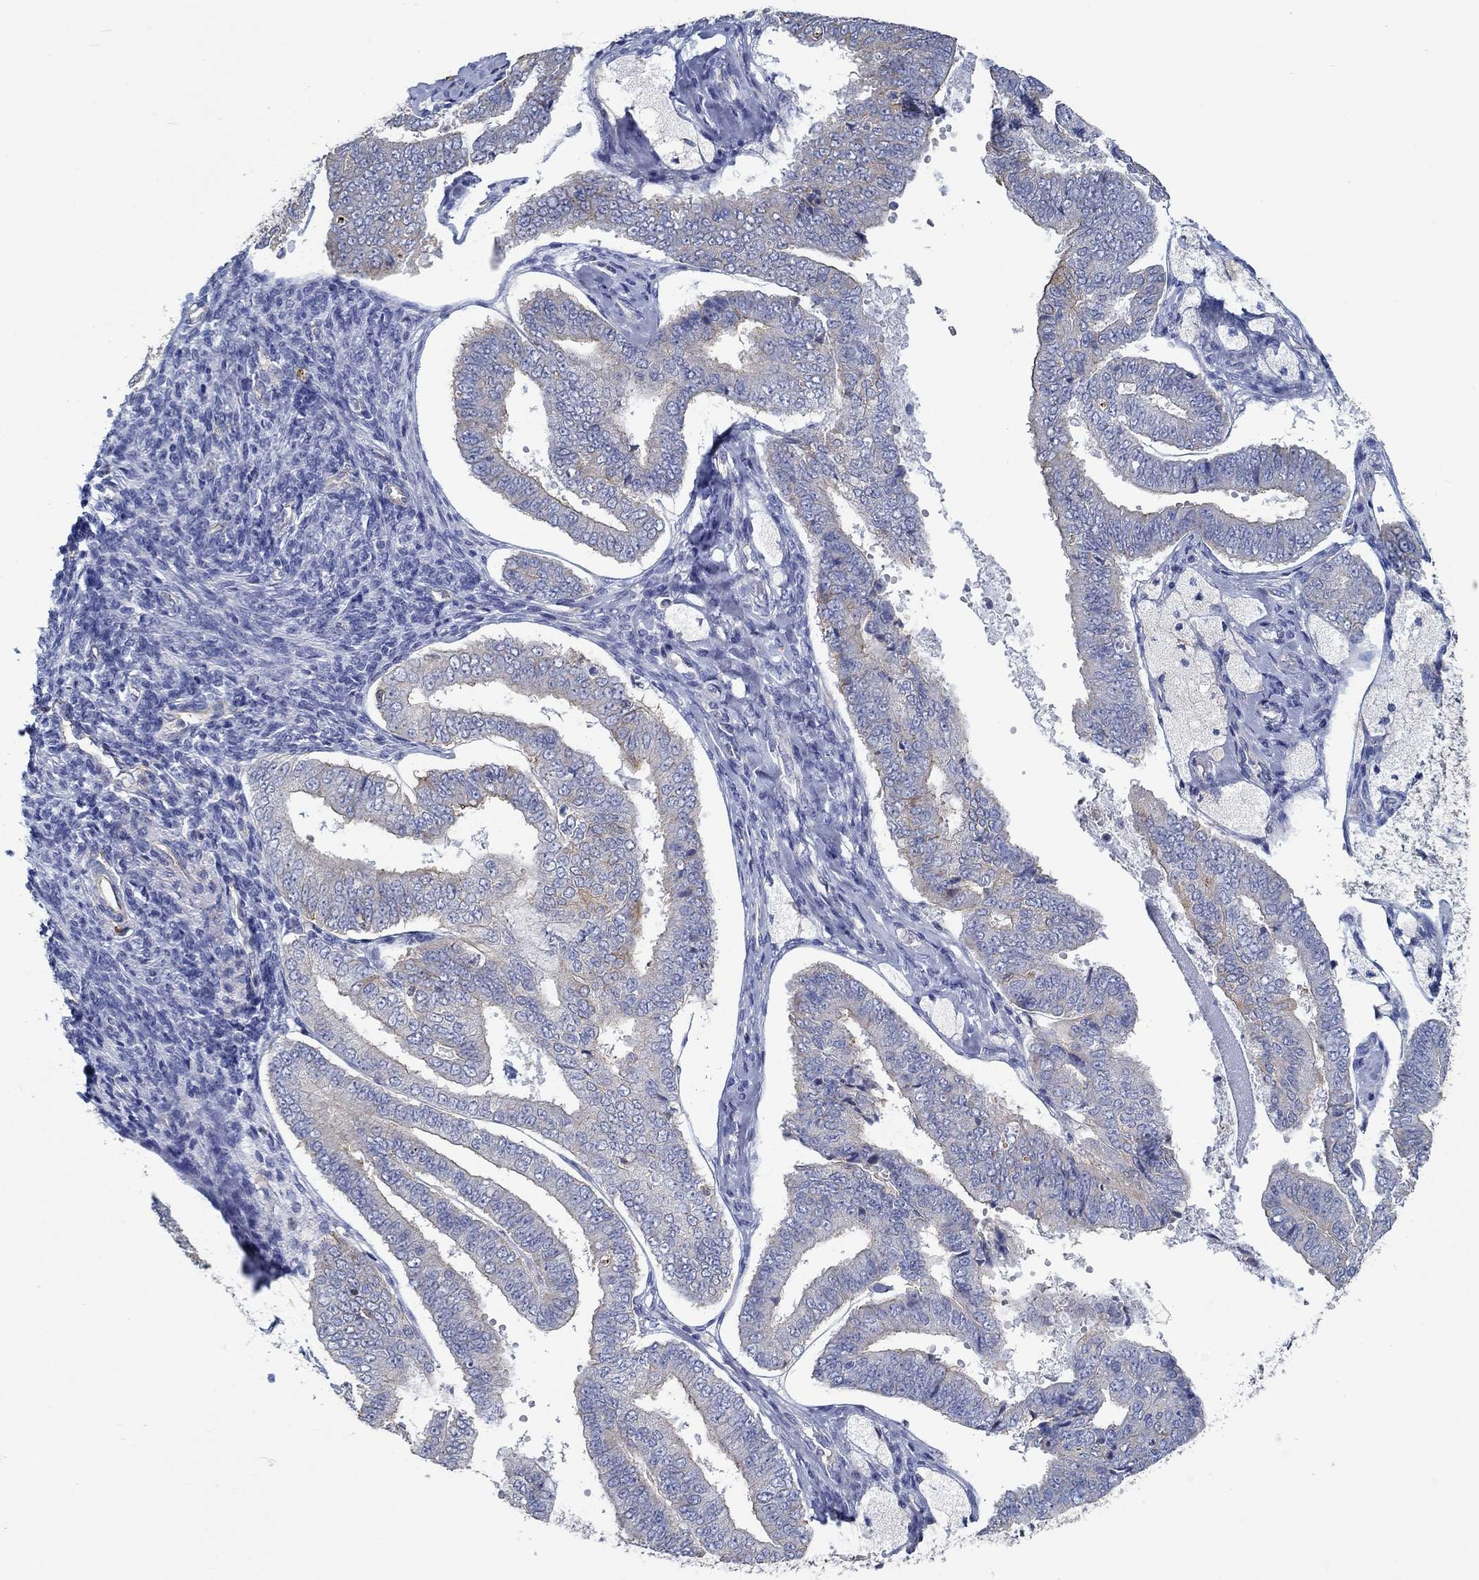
{"staining": {"intensity": "weak", "quantity": "<25%", "location": "cytoplasmic/membranous"}, "tissue": "endometrial cancer", "cell_type": "Tumor cells", "image_type": "cancer", "snomed": [{"axis": "morphology", "description": "Adenocarcinoma, NOS"}, {"axis": "topography", "description": "Endometrium"}], "caption": "High magnification brightfield microscopy of adenocarcinoma (endometrial) stained with DAB (brown) and counterstained with hematoxylin (blue): tumor cells show no significant expression. Nuclei are stained in blue.", "gene": "BBOF1", "patient": {"sex": "female", "age": 63}}